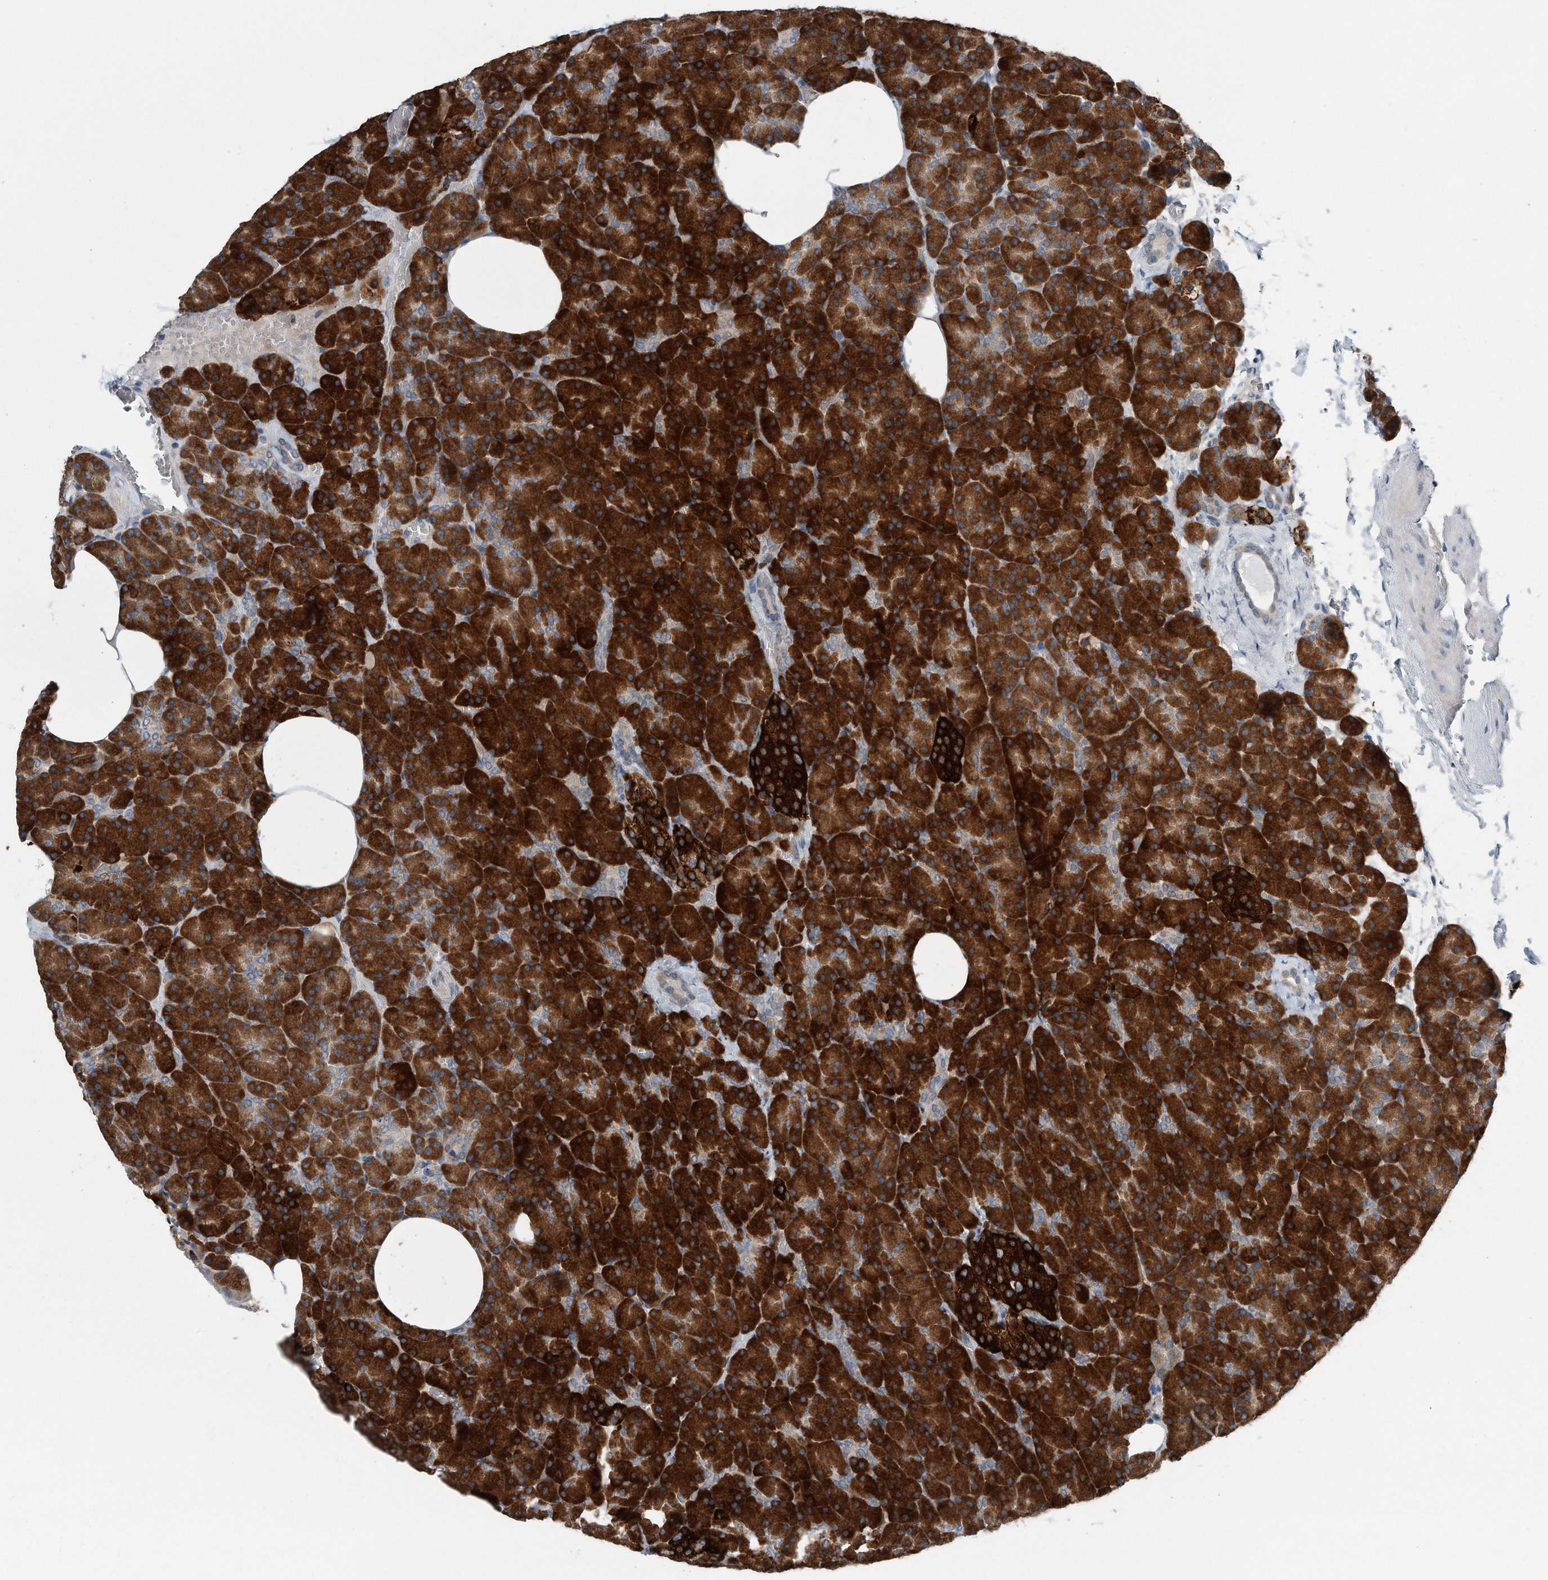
{"staining": {"intensity": "strong", "quantity": ">75%", "location": "cytoplasmic/membranous"}, "tissue": "pancreas", "cell_type": "Exocrine glandular cells", "image_type": "normal", "snomed": [{"axis": "morphology", "description": "Normal tissue, NOS"}, {"axis": "morphology", "description": "Carcinoid, malignant, NOS"}, {"axis": "topography", "description": "Pancreas"}], "caption": "Immunohistochemistry staining of unremarkable pancreas, which demonstrates high levels of strong cytoplasmic/membranous expression in approximately >75% of exocrine glandular cells indicating strong cytoplasmic/membranous protein staining. The staining was performed using DAB (3,3'-diaminobenzidine) (brown) for protein detection and nuclei were counterstained in hematoxylin (blue).", "gene": "YRDC", "patient": {"sex": "female", "age": 35}}